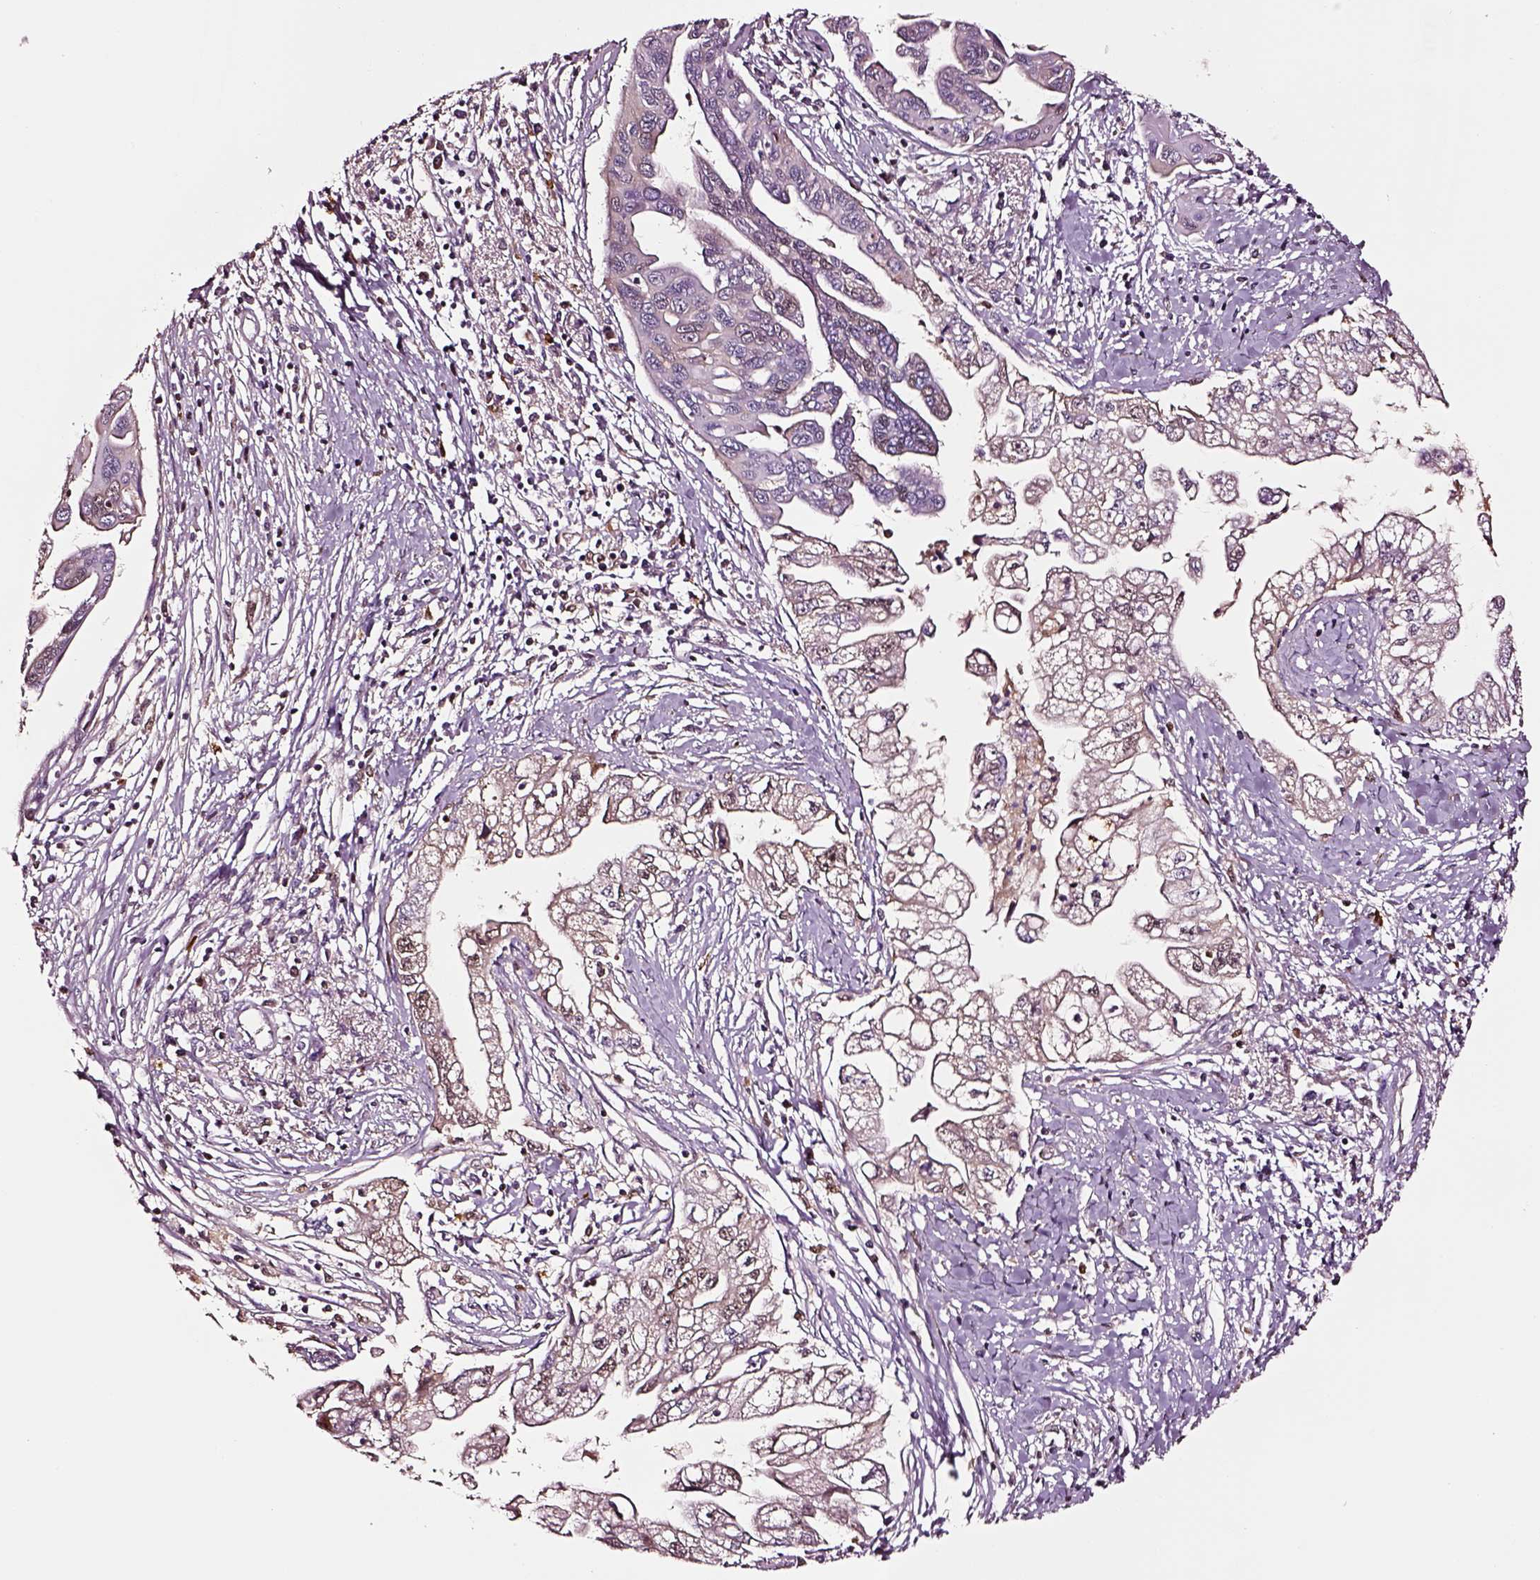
{"staining": {"intensity": "negative", "quantity": "none", "location": "none"}, "tissue": "pancreatic cancer", "cell_type": "Tumor cells", "image_type": "cancer", "snomed": [{"axis": "morphology", "description": "Adenocarcinoma, NOS"}, {"axis": "topography", "description": "Pancreas"}], "caption": "Micrograph shows no significant protein positivity in tumor cells of pancreatic adenocarcinoma.", "gene": "TF", "patient": {"sex": "male", "age": 70}}